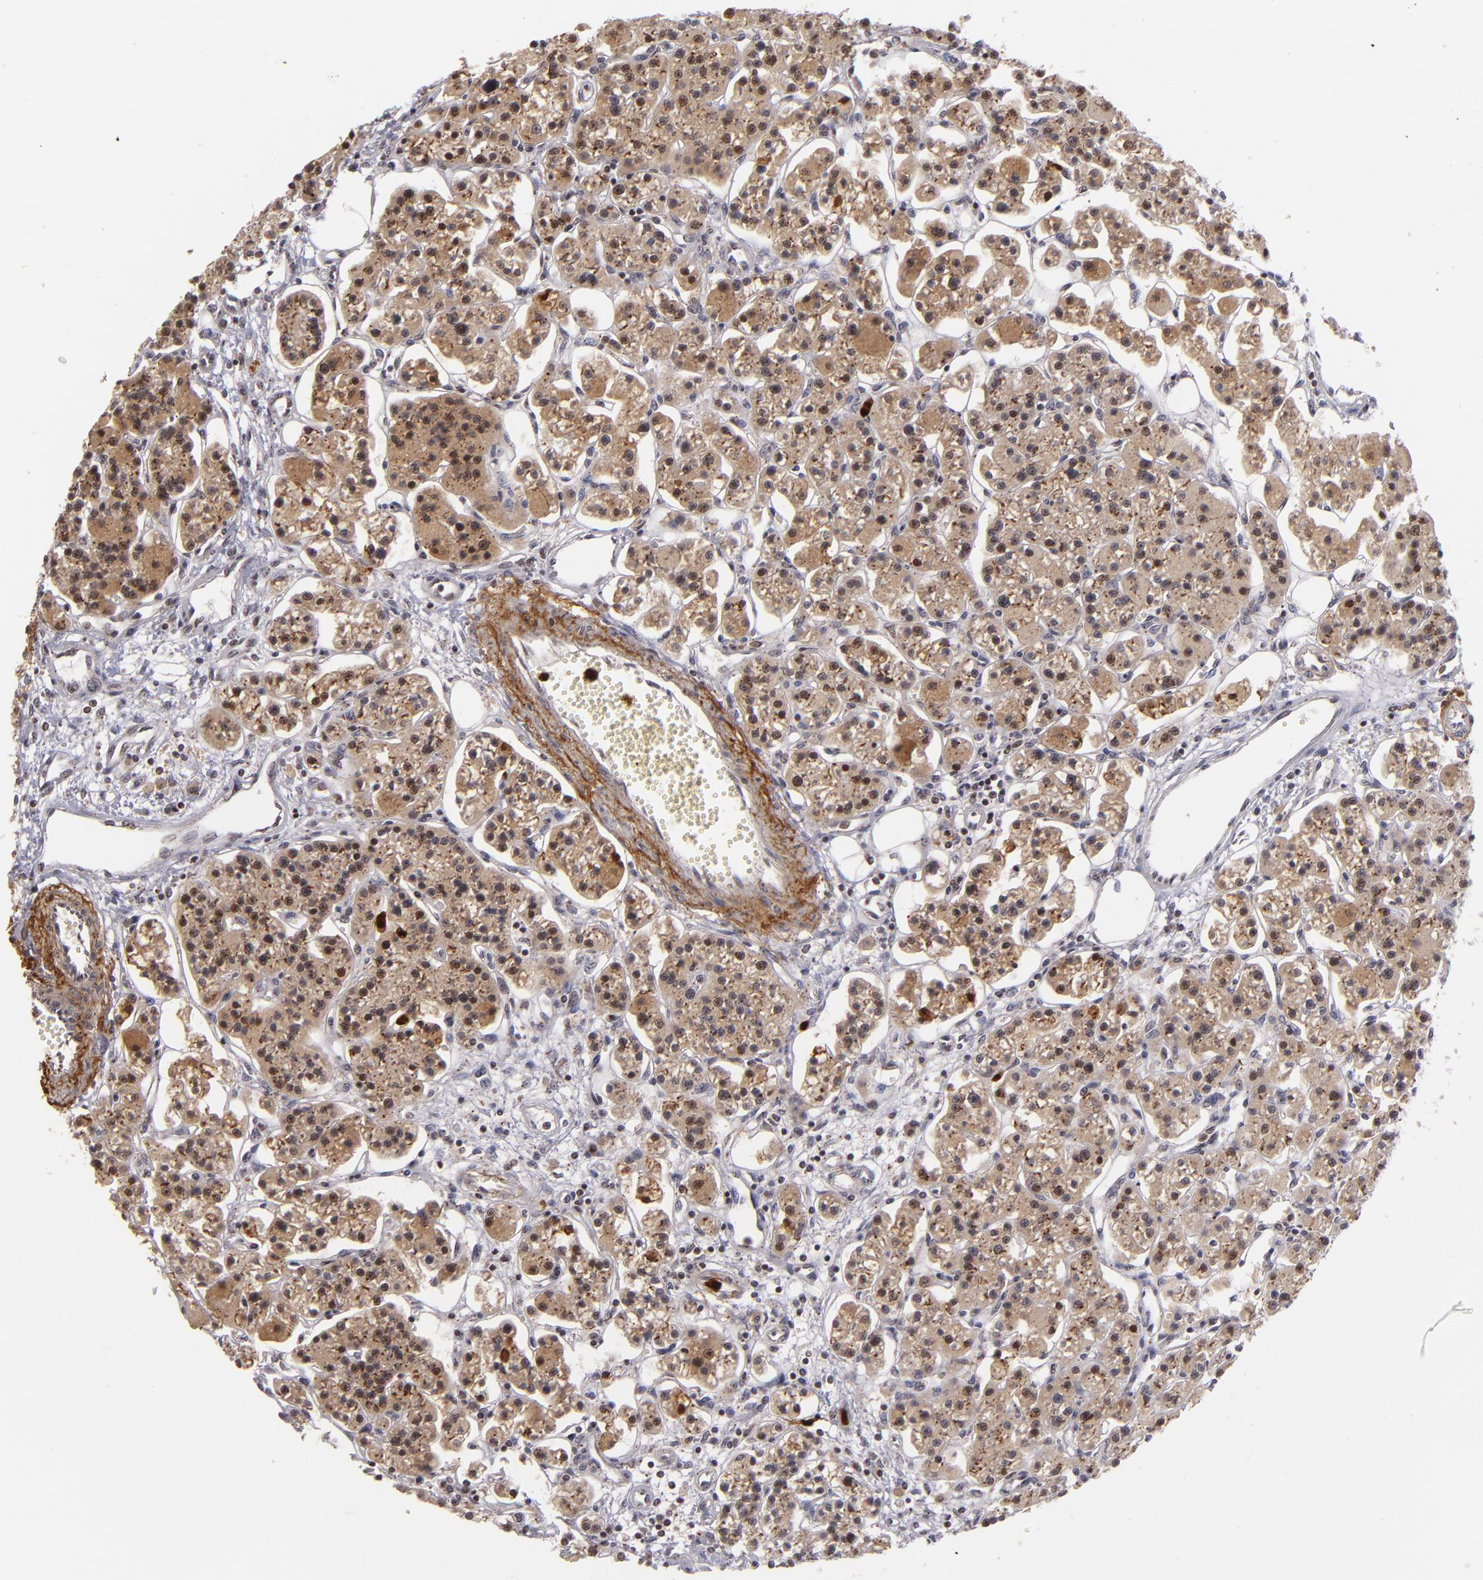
{"staining": {"intensity": "strong", "quantity": "25%-75%", "location": "nuclear"}, "tissue": "parathyroid gland", "cell_type": "Glandular cells", "image_type": "normal", "snomed": [{"axis": "morphology", "description": "Normal tissue, NOS"}, {"axis": "topography", "description": "Parathyroid gland"}], "caption": "Brown immunohistochemical staining in unremarkable parathyroid gland shows strong nuclear positivity in approximately 25%-75% of glandular cells. The staining was performed using DAB (3,3'-diaminobenzidine), with brown indicating positive protein expression. Nuclei are stained blue with hematoxylin.", "gene": "RXRG", "patient": {"sex": "female", "age": 58}}